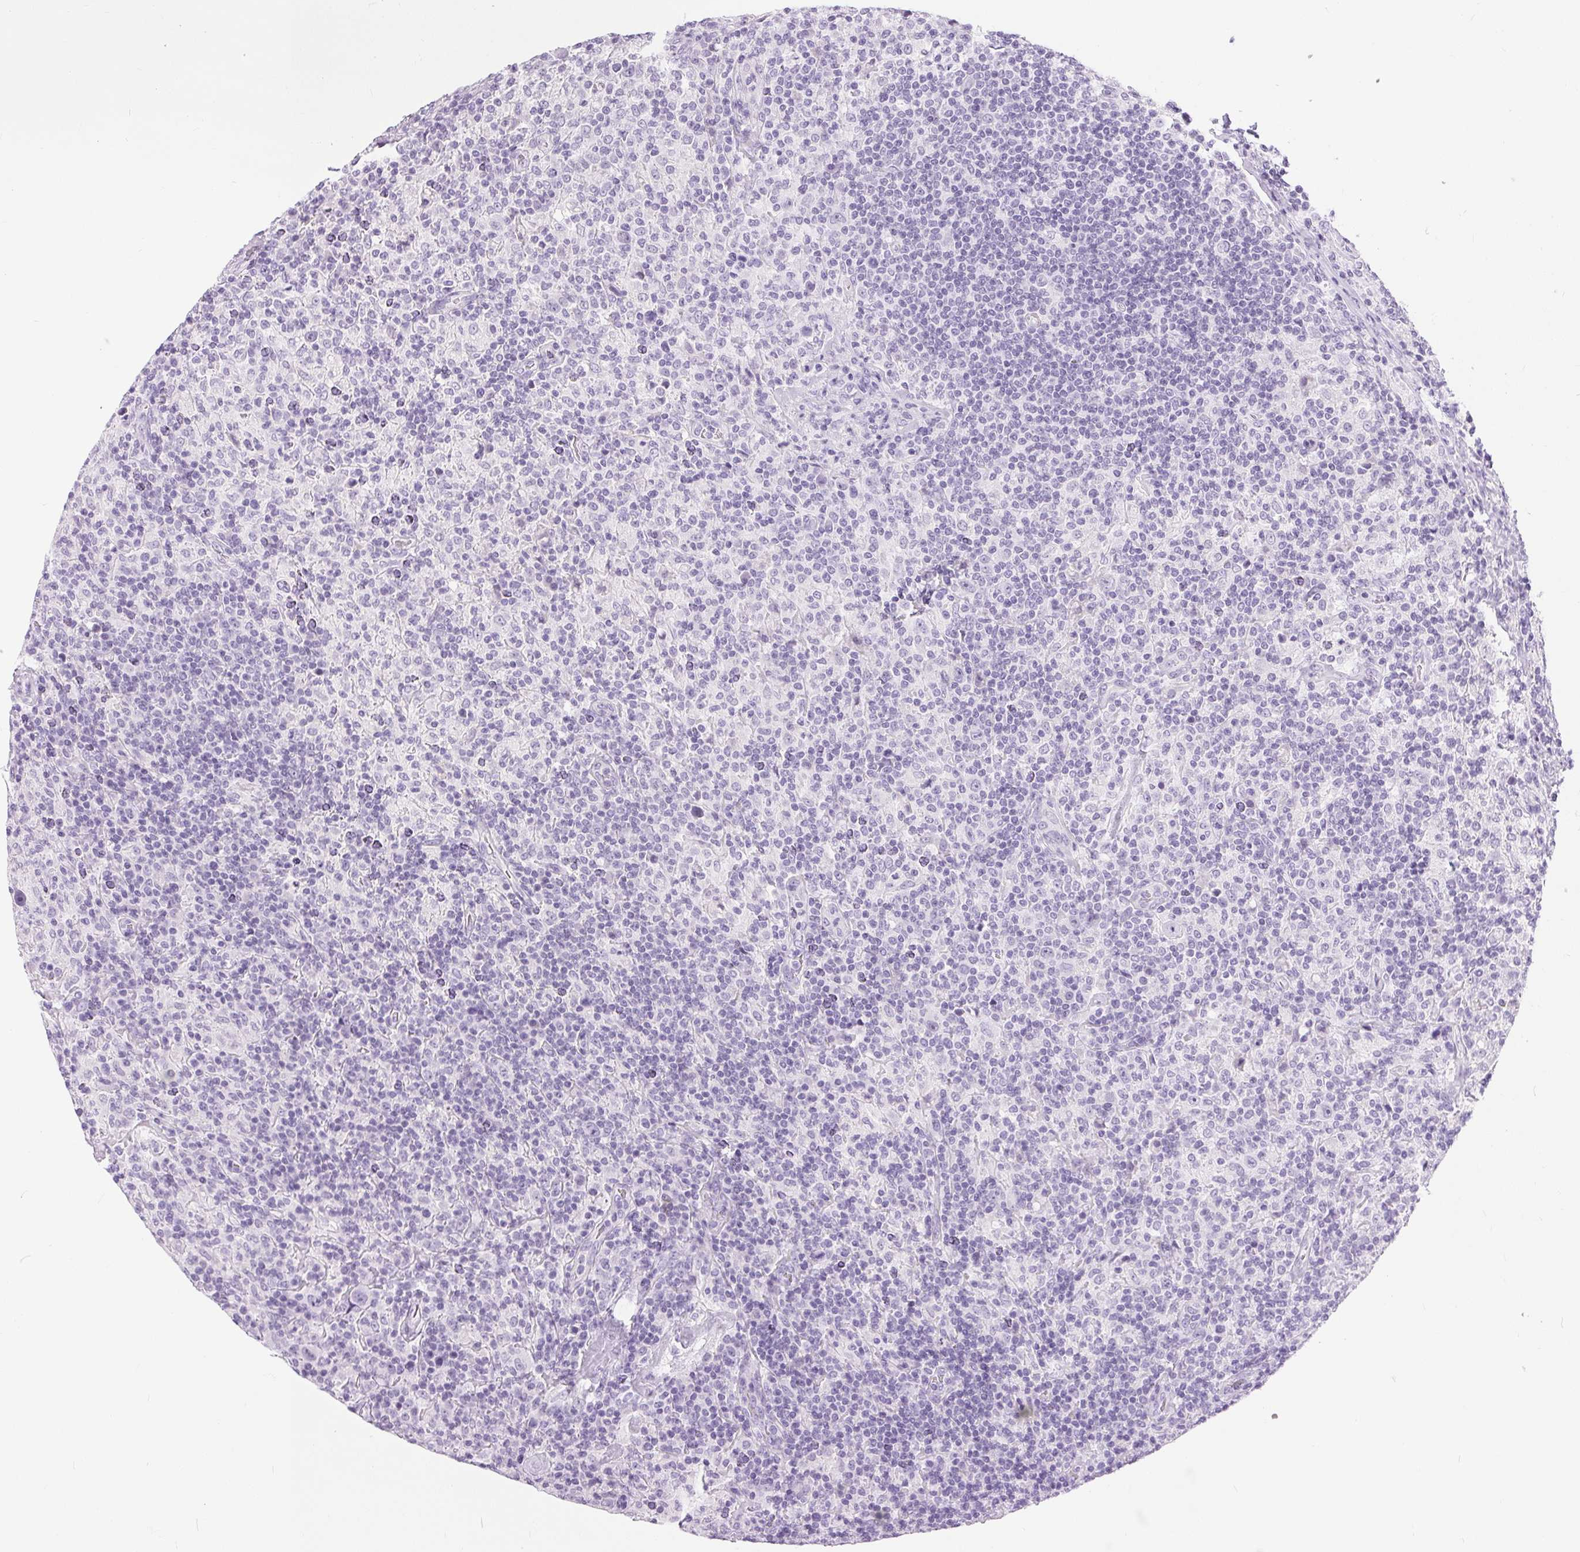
{"staining": {"intensity": "negative", "quantity": "none", "location": "none"}, "tissue": "lymphoma", "cell_type": "Tumor cells", "image_type": "cancer", "snomed": [{"axis": "morphology", "description": "Hodgkin's disease, NOS"}, {"axis": "topography", "description": "Lymph node"}], "caption": "Immunohistochemistry (IHC) of human lymphoma shows no positivity in tumor cells. (DAB (3,3'-diaminobenzidine) immunohistochemistry (IHC) with hematoxylin counter stain).", "gene": "XDH", "patient": {"sex": "male", "age": 70}}